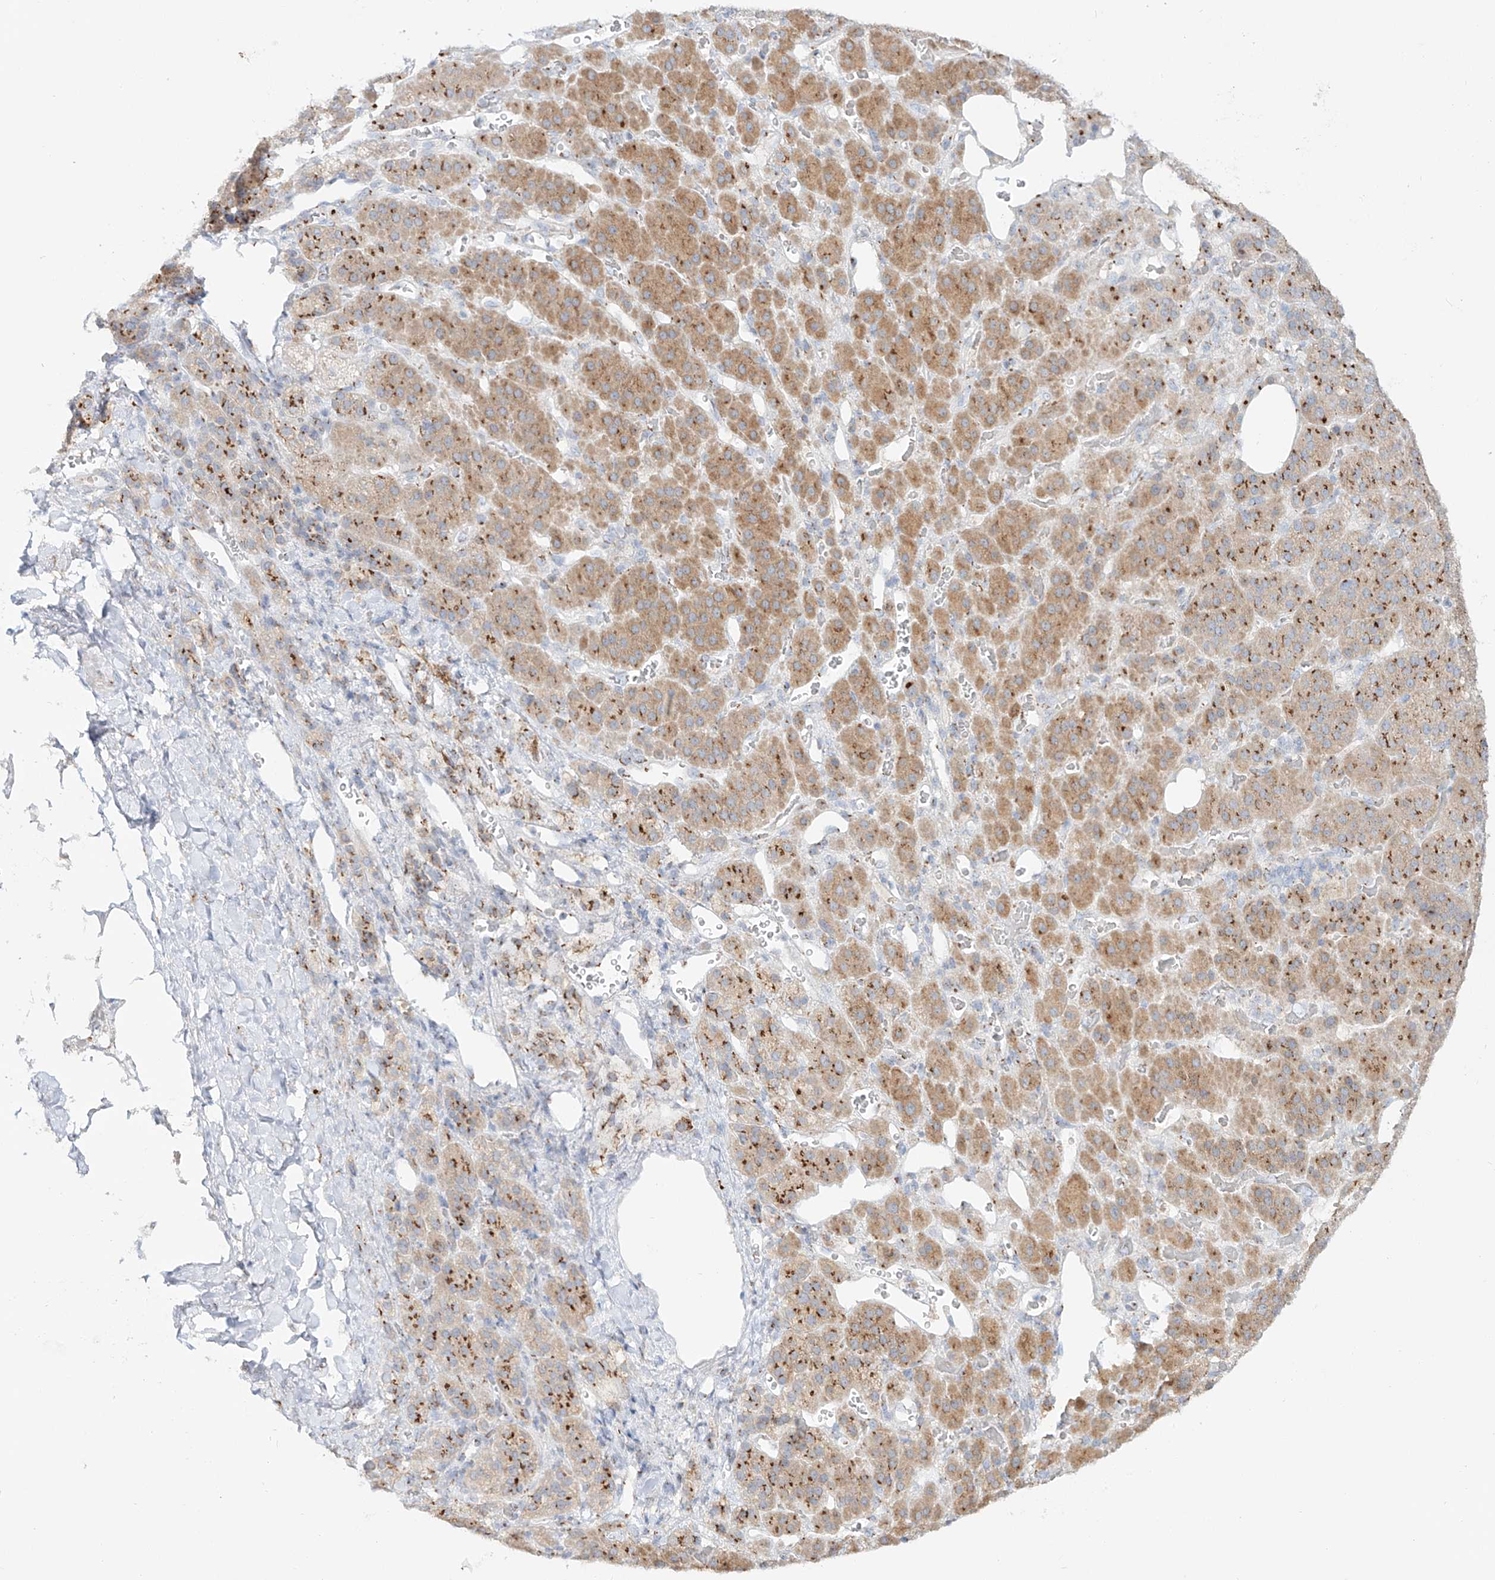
{"staining": {"intensity": "moderate", "quantity": ">75%", "location": "cytoplasmic/membranous"}, "tissue": "adrenal gland", "cell_type": "Glandular cells", "image_type": "normal", "snomed": [{"axis": "morphology", "description": "Normal tissue, NOS"}, {"axis": "topography", "description": "Adrenal gland"}], "caption": "Unremarkable adrenal gland was stained to show a protein in brown. There is medium levels of moderate cytoplasmic/membranous expression in approximately >75% of glandular cells. The staining is performed using DAB (3,3'-diaminobenzidine) brown chromogen to label protein expression. The nuclei are counter-stained blue using hematoxylin.", "gene": "BSDC1", "patient": {"sex": "male", "age": 57}}